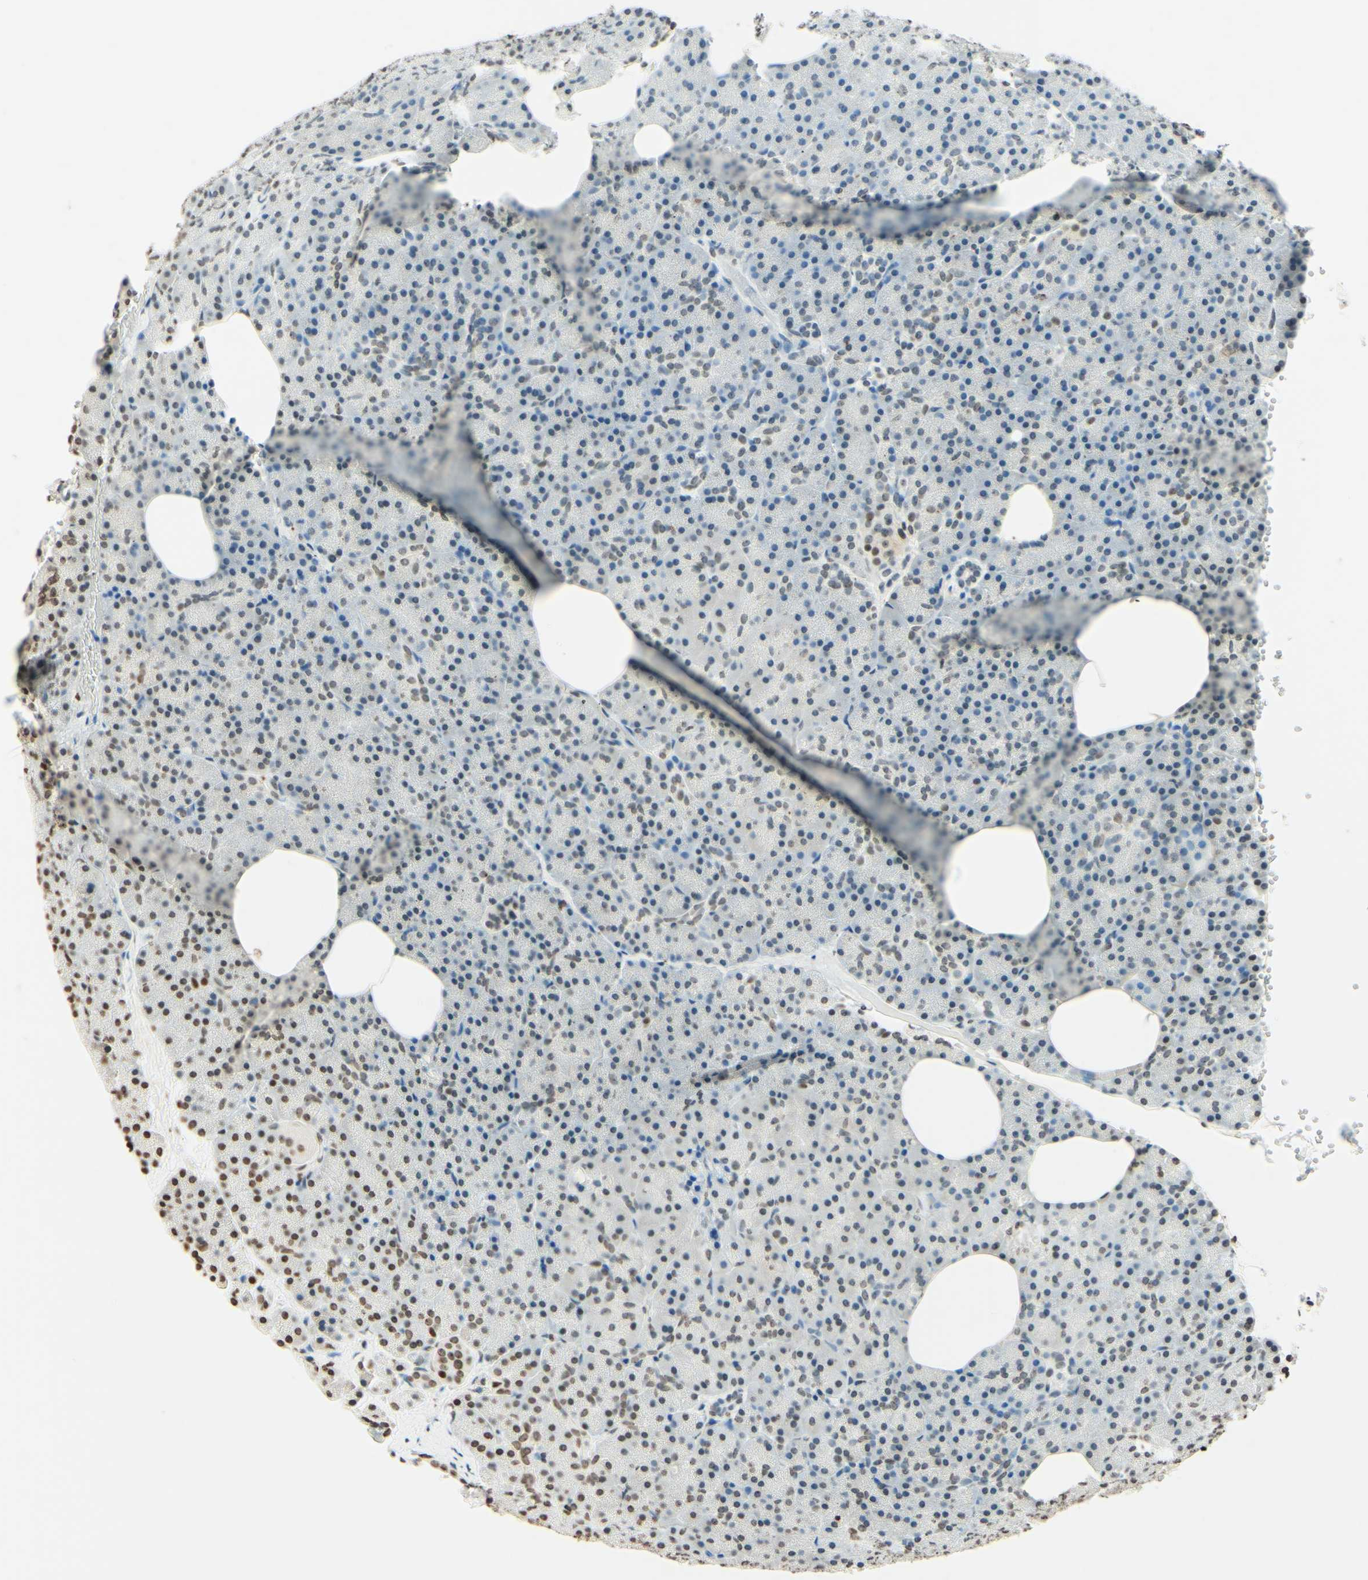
{"staining": {"intensity": "moderate", "quantity": "25%-75%", "location": "nuclear"}, "tissue": "pancreas", "cell_type": "Exocrine glandular cells", "image_type": "normal", "snomed": [{"axis": "morphology", "description": "Normal tissue, NOS"}, {"axis": "topography", "description": "Pancreas"}], "caption": "A micrograph showing moderate nuclear expression in about 25%-75% of exocrine glandular cells in normal pancreas, as visualized by brown immunohistochemical staining.", "gene": "MSH2", "patient": {"sex": "female", "age": 35}}